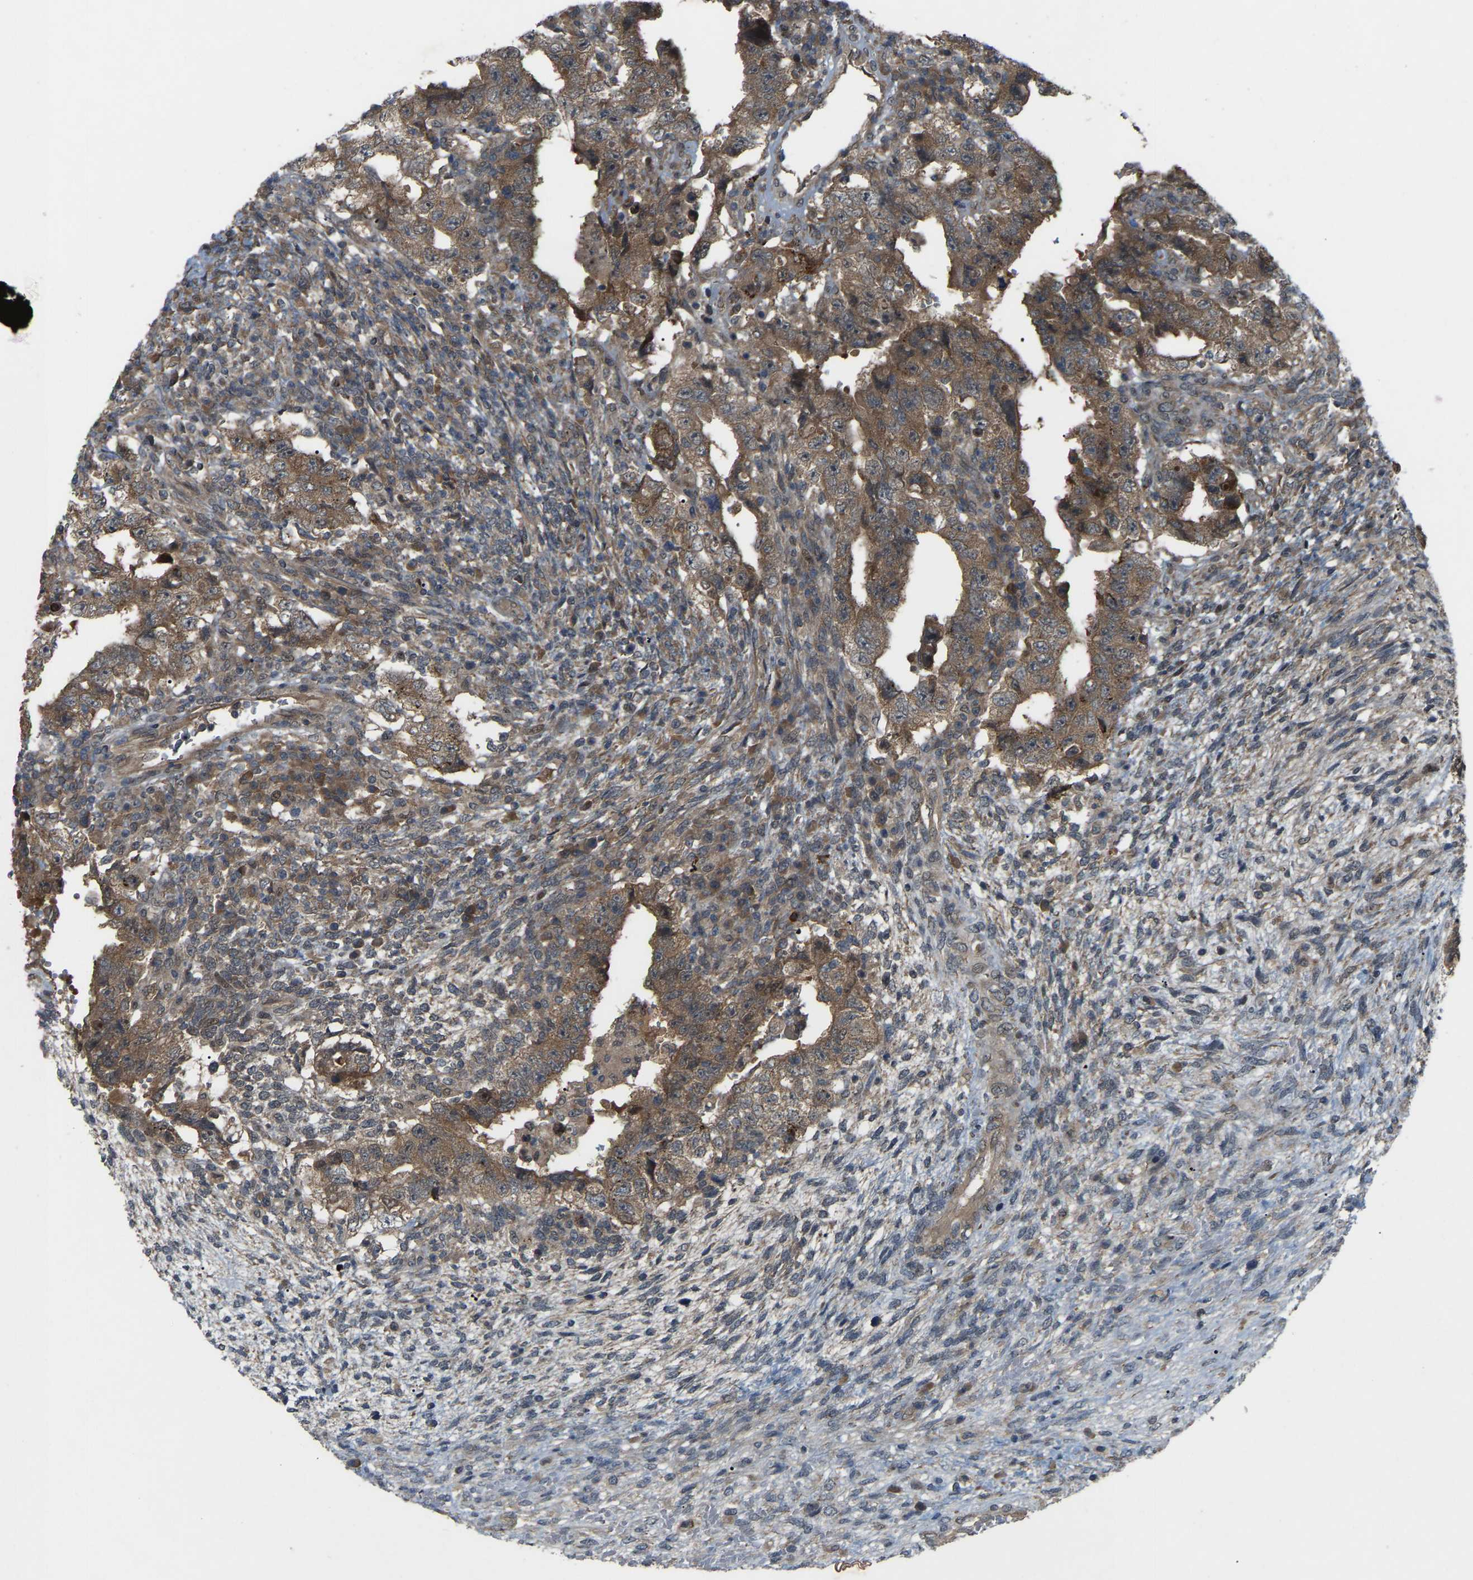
{"staining": {"intensity": "moderate", "quantity": ">75%", "location": "cytoplasmic/membranous"}, "tissue": "testis cancer", "cell_type": "Tumor cells", "image_type": "cancer", "snomed": [{"axis": "morphology", "description": "Carcinoma, Embryonal, NOS"}, {"axis": "topography", "description": "Testis"}], "caption": "DAB (3,3'-diaminobenzidine) immunohistochemical staining of testis cancer (embryonal carcinoma) reveals moderate cytoplasmic/membranous protein staining in approximately >75% of tumor cells.", "gene": "CROT", "patient": {"sex": "male", "age": 26}}